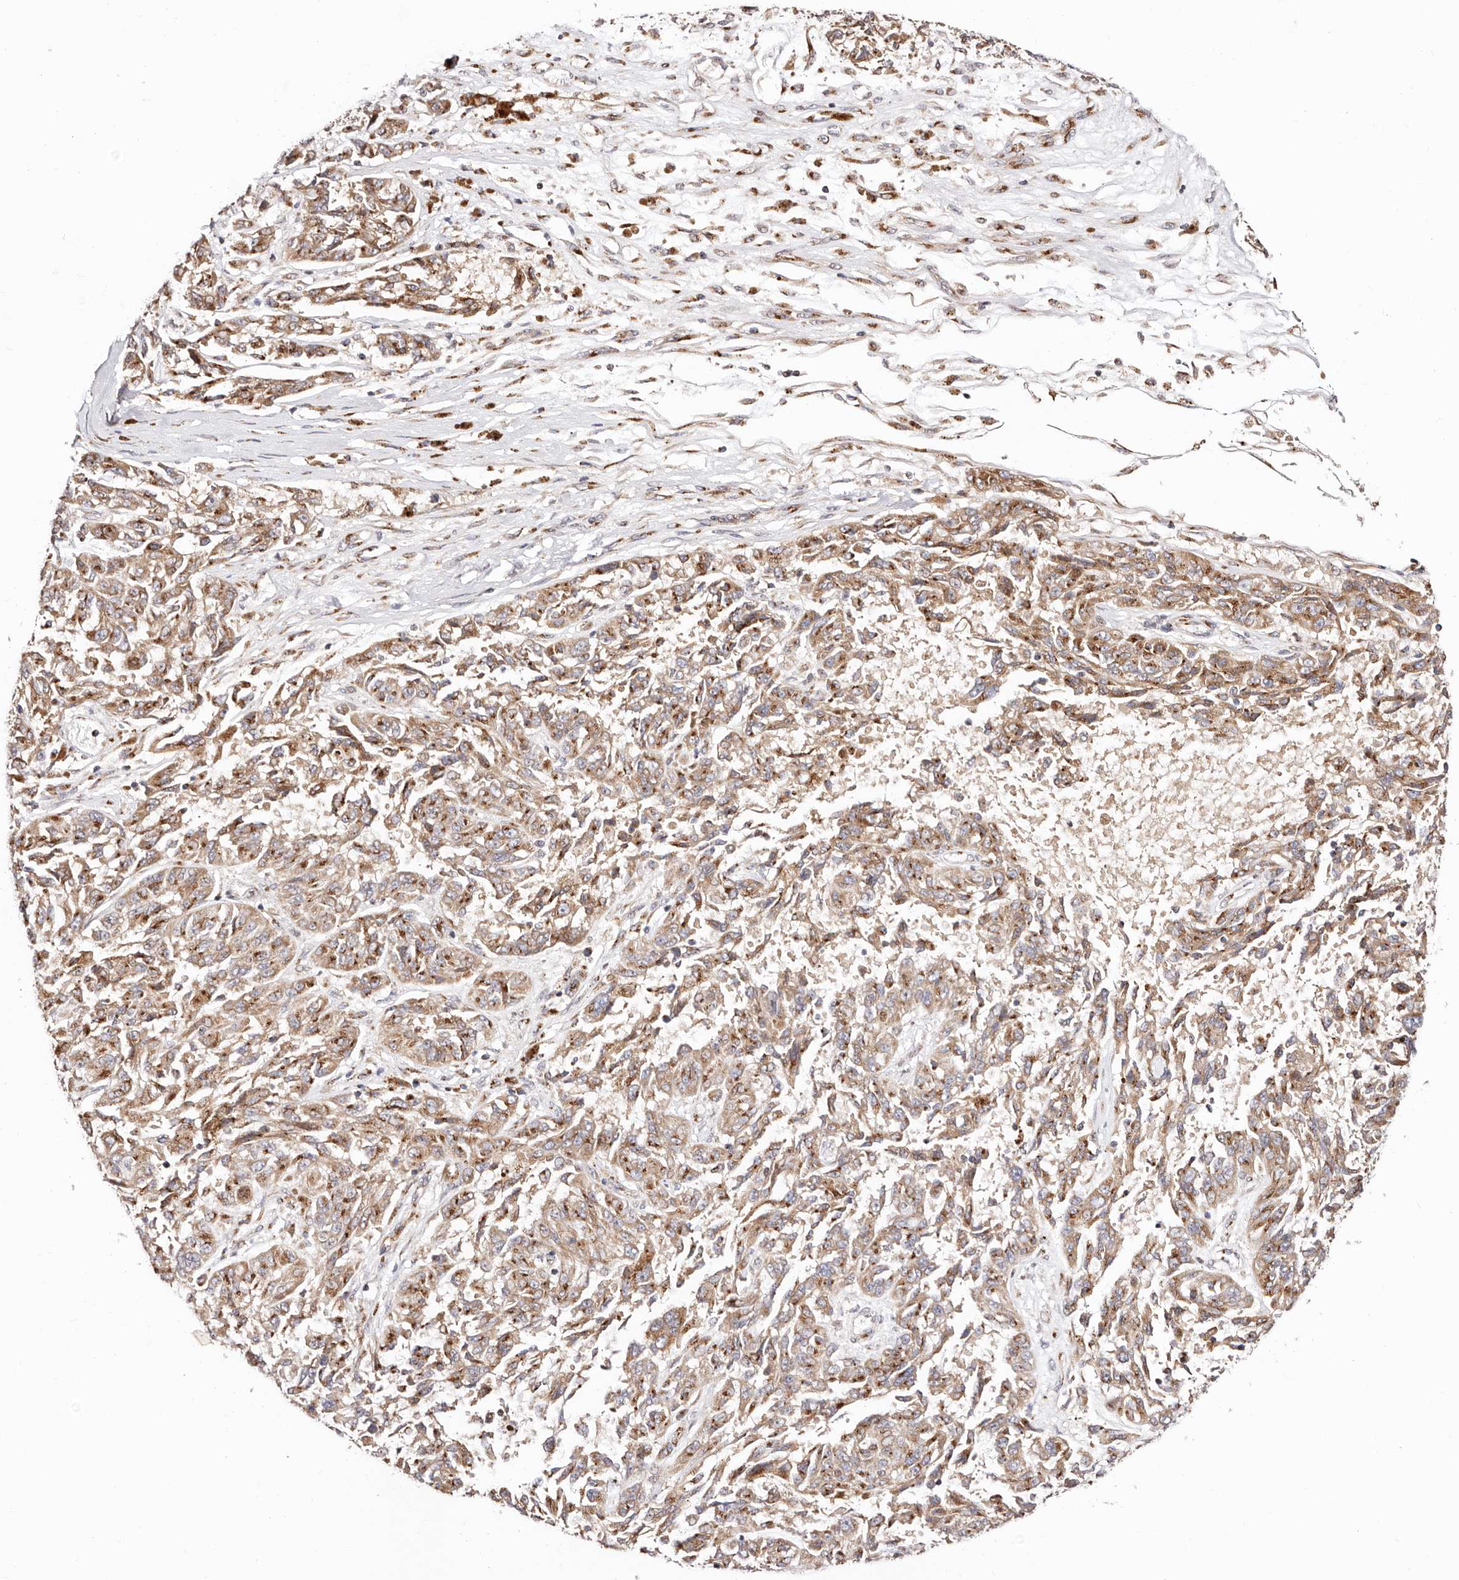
{"staining": {"intensity": "moderate", "quantity": ">75%", "location": "cytoplasmic/membranous"}, "tissue": "melanoma", "cell_type": "Tumor cells", "image_type": "cancer", "snomed": [{"axis": "morphology", "description": "Malignant melanoma, NOS"}, {"axis": "topography", "description": "Skin"}], "caption": "This micrograph reveals malignant melanoma stained with IHC to label a protein in brown. The cytoplasmic/membranous of tumor cells show moderate positivity for the protein. Nuclei are counter-stained blue.", "gene": "MAPK6", "patient": {"sex": "male", "age": 53}}